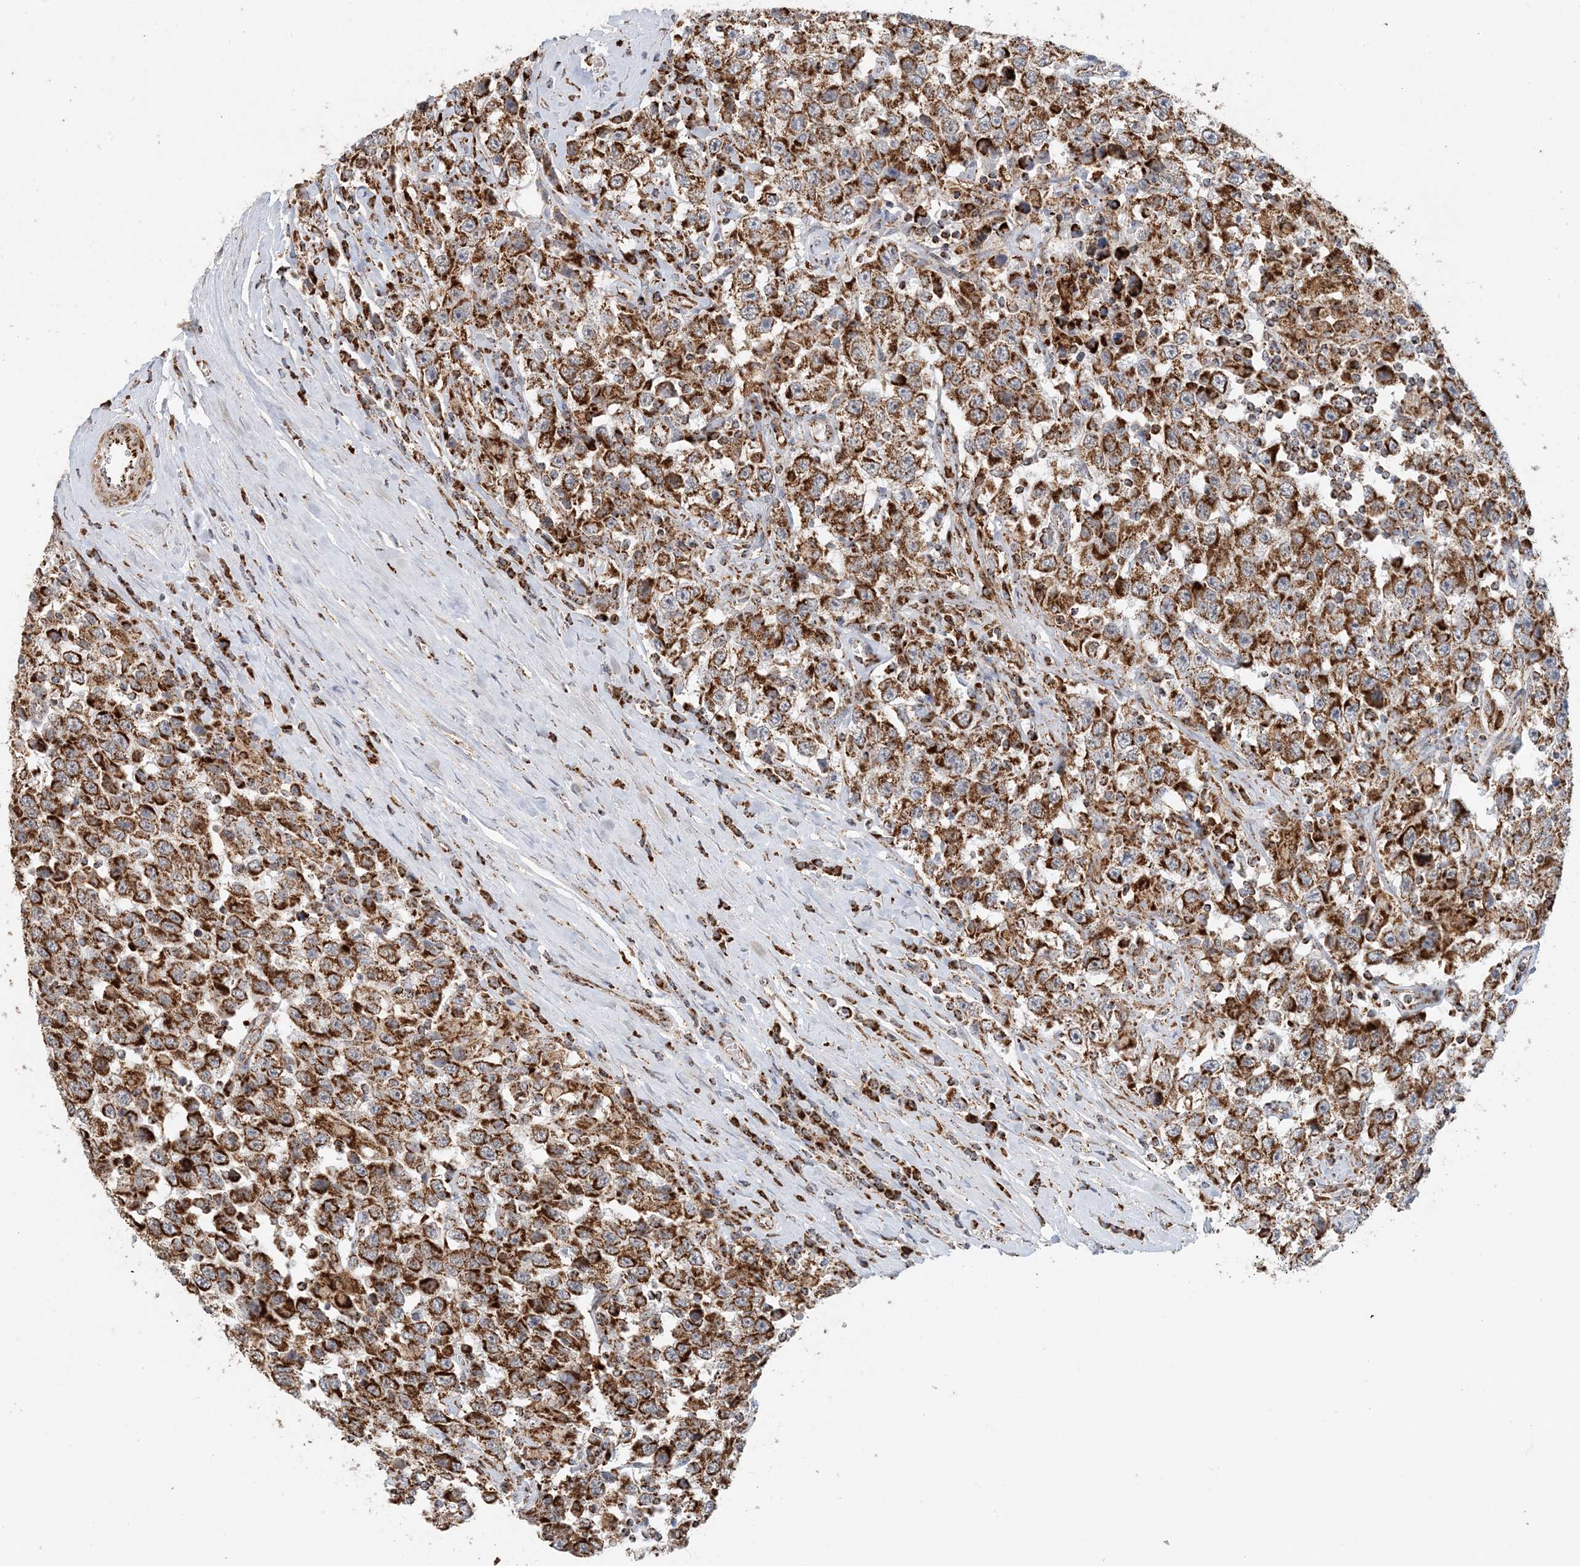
{"staining": {"intensity": "strong", "quantity": ">75%", "location": "cytoplasmic/membranous"}, "tissue": "testis cancer", "cell_type": "Tumor cells", "image_type": "cancer", "snomed": [{"axis": "morphology", "description": "Seminoma, NOS"}, {"axis": "topography", "description": "Testis"}], "caption": "Testis seminoma tissue reveals strong cytoplasmic/membranous positivity in about >75% of tumor cells", "gene": "MAN1A1", "patient": {"sex": "male", "age": 41}}